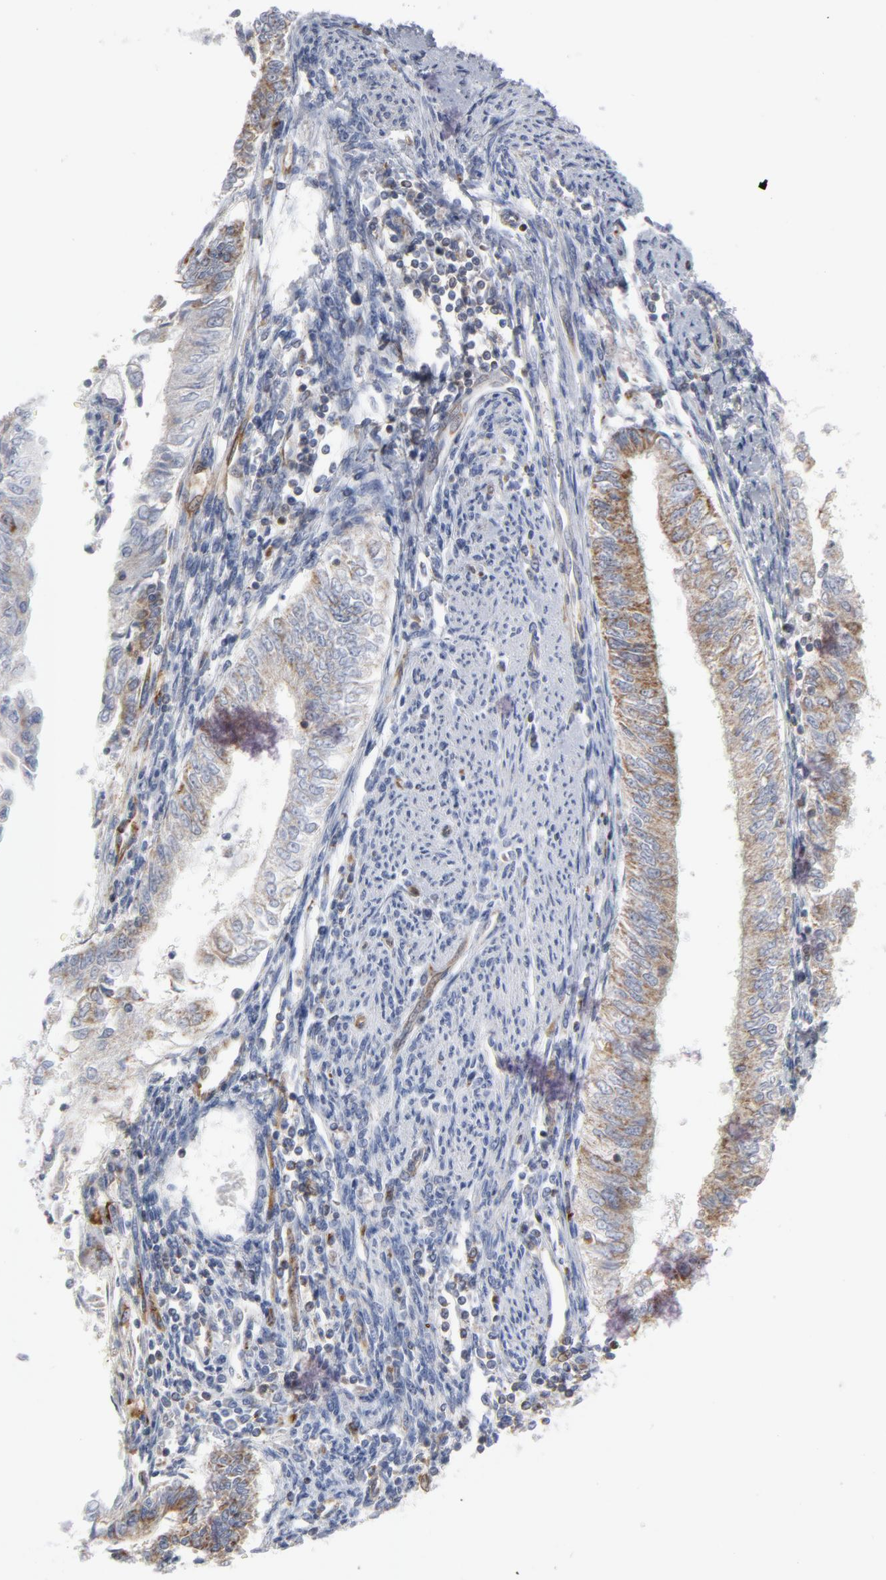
{"staining": {"intensity": "moderate", "quantity": ">75%", "location": "cytoplasmic/membranous"}, "tissue": "endometrial cancer", "cell_type": "Tumor cells", "image_type": "cancer", "snomed": [{"axis": "morphology", "description": "Adenocarcinoma, NOS"}, {"axis": "topography", "description": "Endometrium"}], "caption": "A brown stain labels moderate cytoplasmic/membranous staining of a protein in human endometrial cancer (adenocarcinoma) tumor cells.", "gene": "OXA1L", "patient": {"sex": "female", "age": 66}}